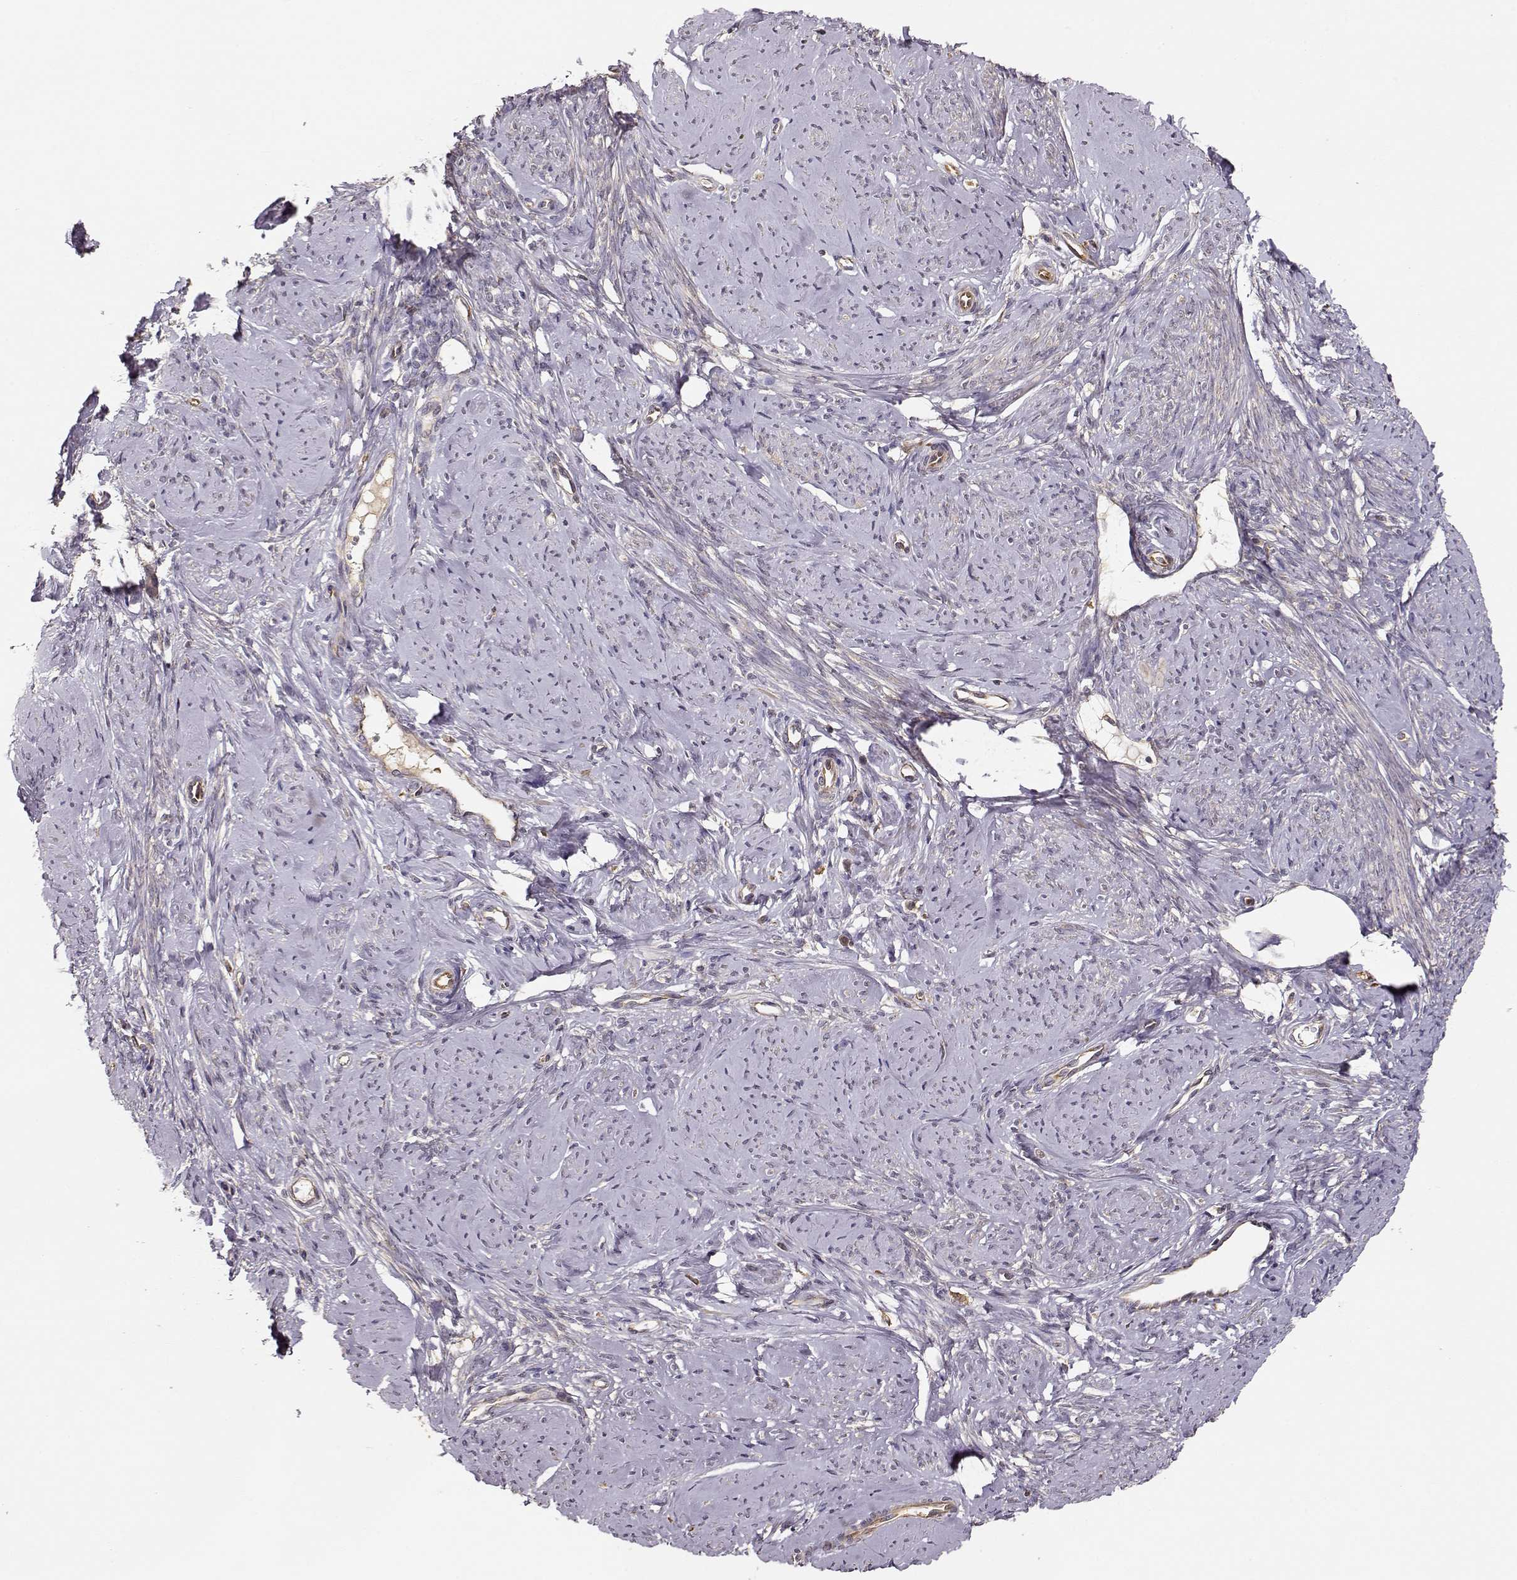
{"staining": {"intensity": "weak", "quantity": "25%-75%", "location": "cytoplasmic/membranous"}, "tissue": "smooth muscle", "cell_type": "Smooth muscle cells", "image_type": "normal", "snomed": [{"axis": "morphology", "description": "Normal tissue, NOS"}, {"axis": "topography", "description": "Smooth muscle"}], "caption": "Smooth muscle cells demonstrate low levels of weak cytoplasmic/membranous staining in approximately 25%-75% of cells in normal human smooth muscle.", "gene": "ARHGEF2", "patient": {"sex": "female", "age": 48}}